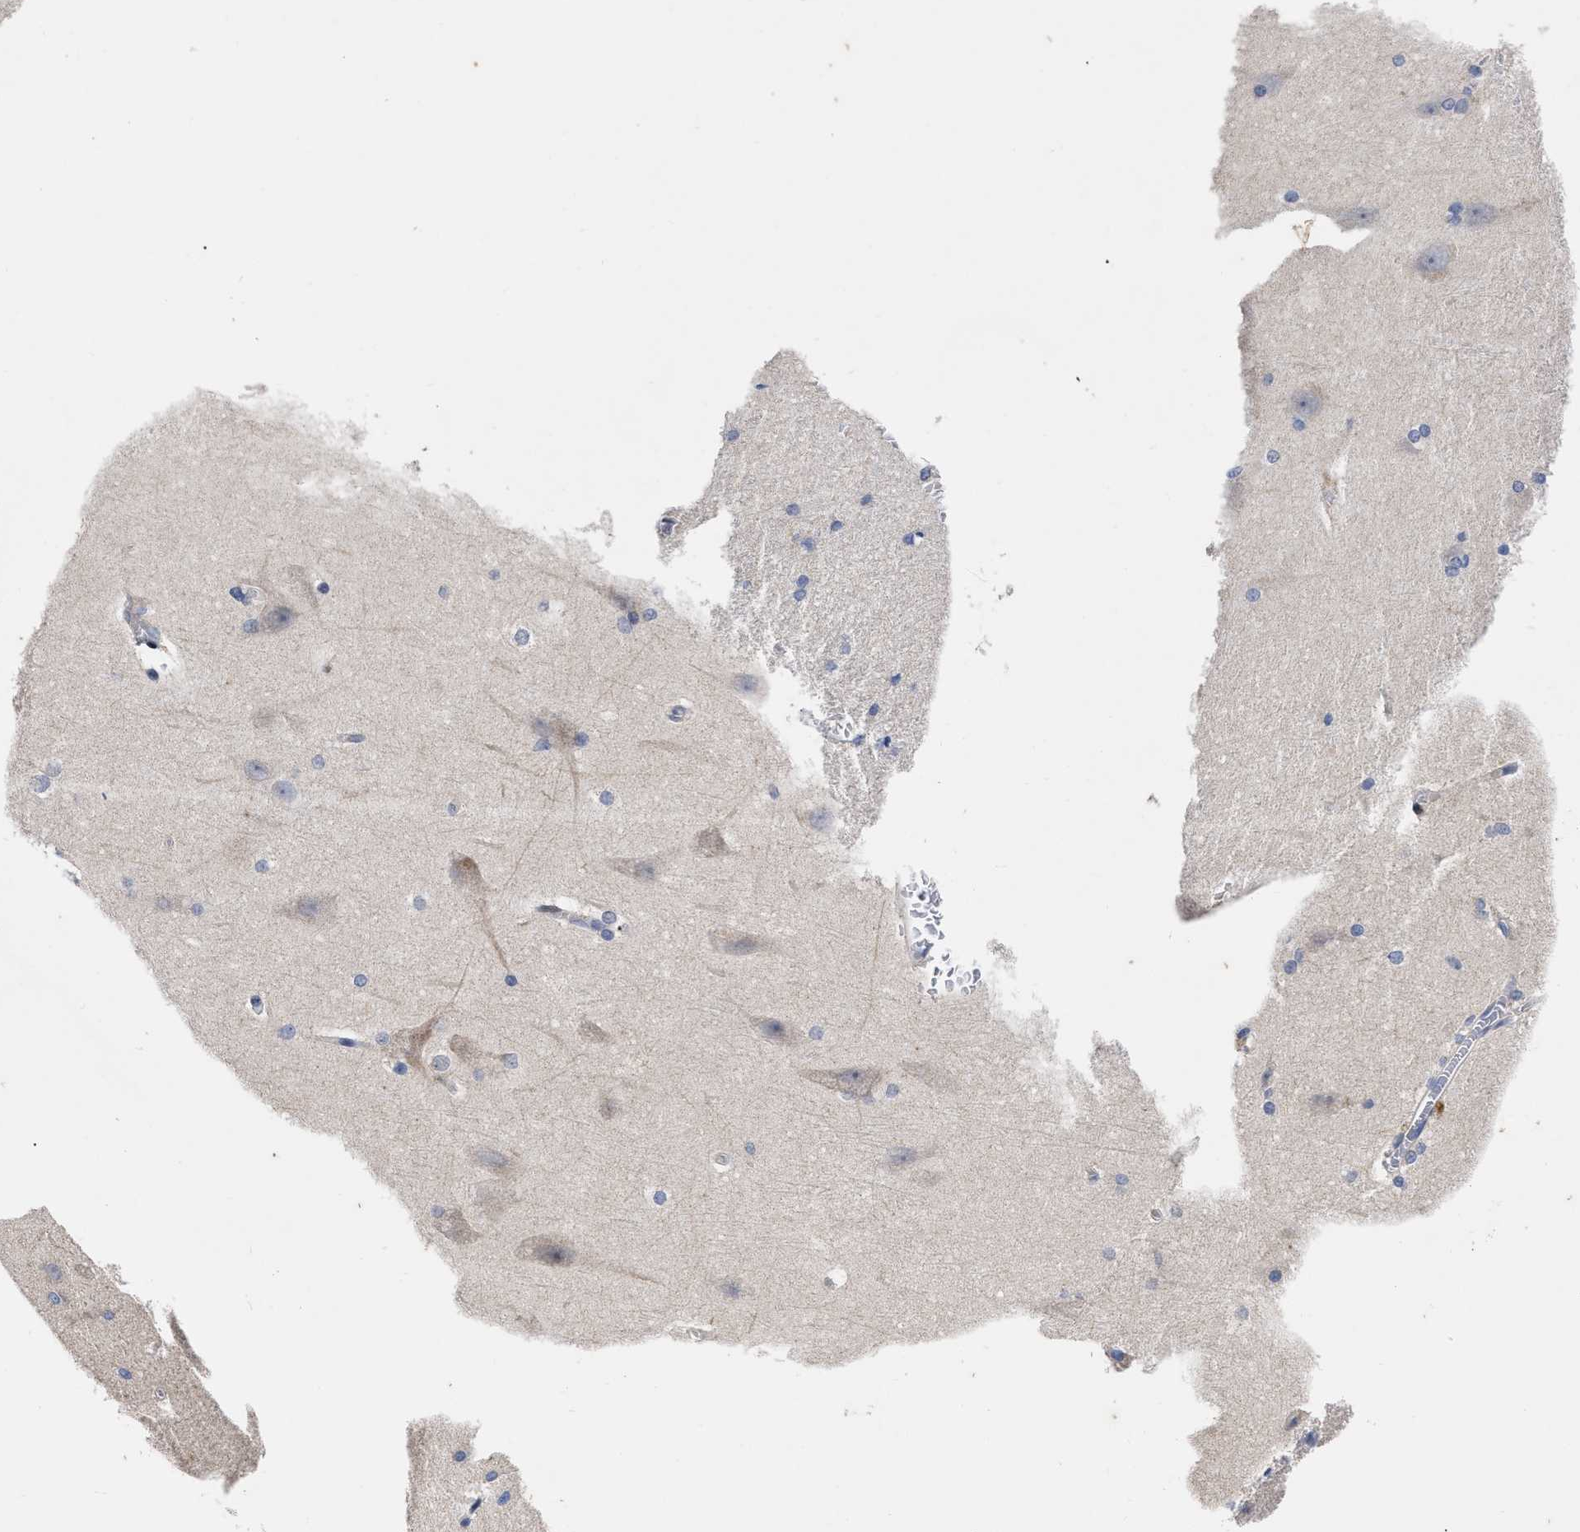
{"staining": {"intensity": "negative", "quantity": "none", "location": "none"}, "tissue": "cerebral cortex", "cell_type": "Endothelial cells", "image_type": "normal", "snomed": [{"axis": "morphology", "description": "Normal tissue, NOS"}, {"axis": "topography", "description": "Cerebral cortex"}, {"axis": "topography", "description": "Hippocampus"}], "caption": "Protein analysis of unremarkable cerebral cortex demonstrates no significant staining in endothelial cells. (DAB immunohistochemistry, high magnification).", "gene": "CCN5", "patient": {"sex": "female", "age": 19}}